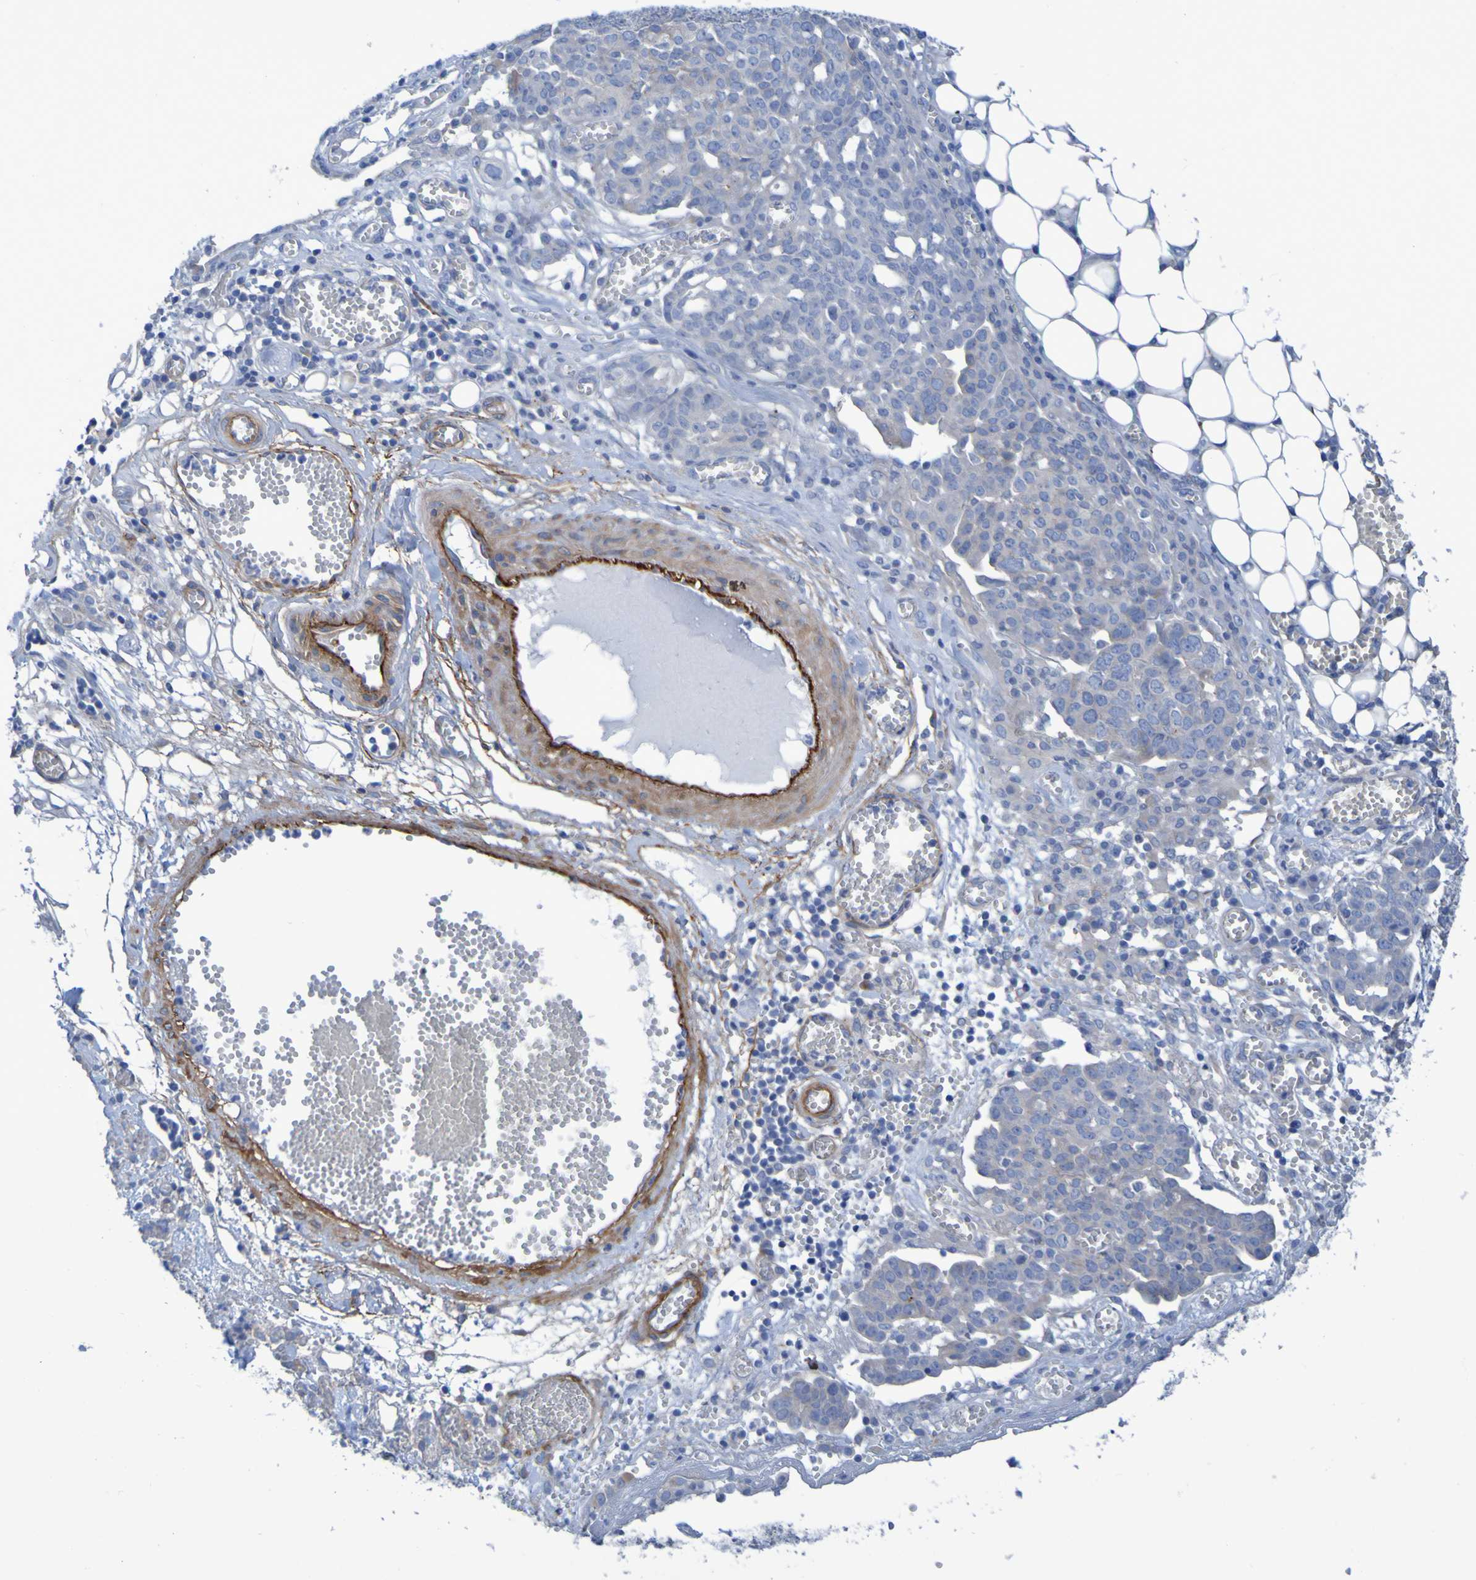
{"staining": {"intensity": "negative", "quantity": "none", "location": "none"}, "tissue": "ovarian cancer", "cell_type": "Tumor cells", "image_type": "cancer", "snomed": [{"axis": "morphology", "description": "Cystadenocarcinoma, serous, NOS"}, {"axis": "topography", "description": "Soft tissue"}, {"axis": "topography", "description": "Ovary"}], "caption": "This is an immunohistochemistry (IHC) histopathology image of human serous cystadenocarcinoma (ovarian). There is no positivity in tumor cells.", "gene": "LPP", "patient": {"sex": "female", "age": 57}}